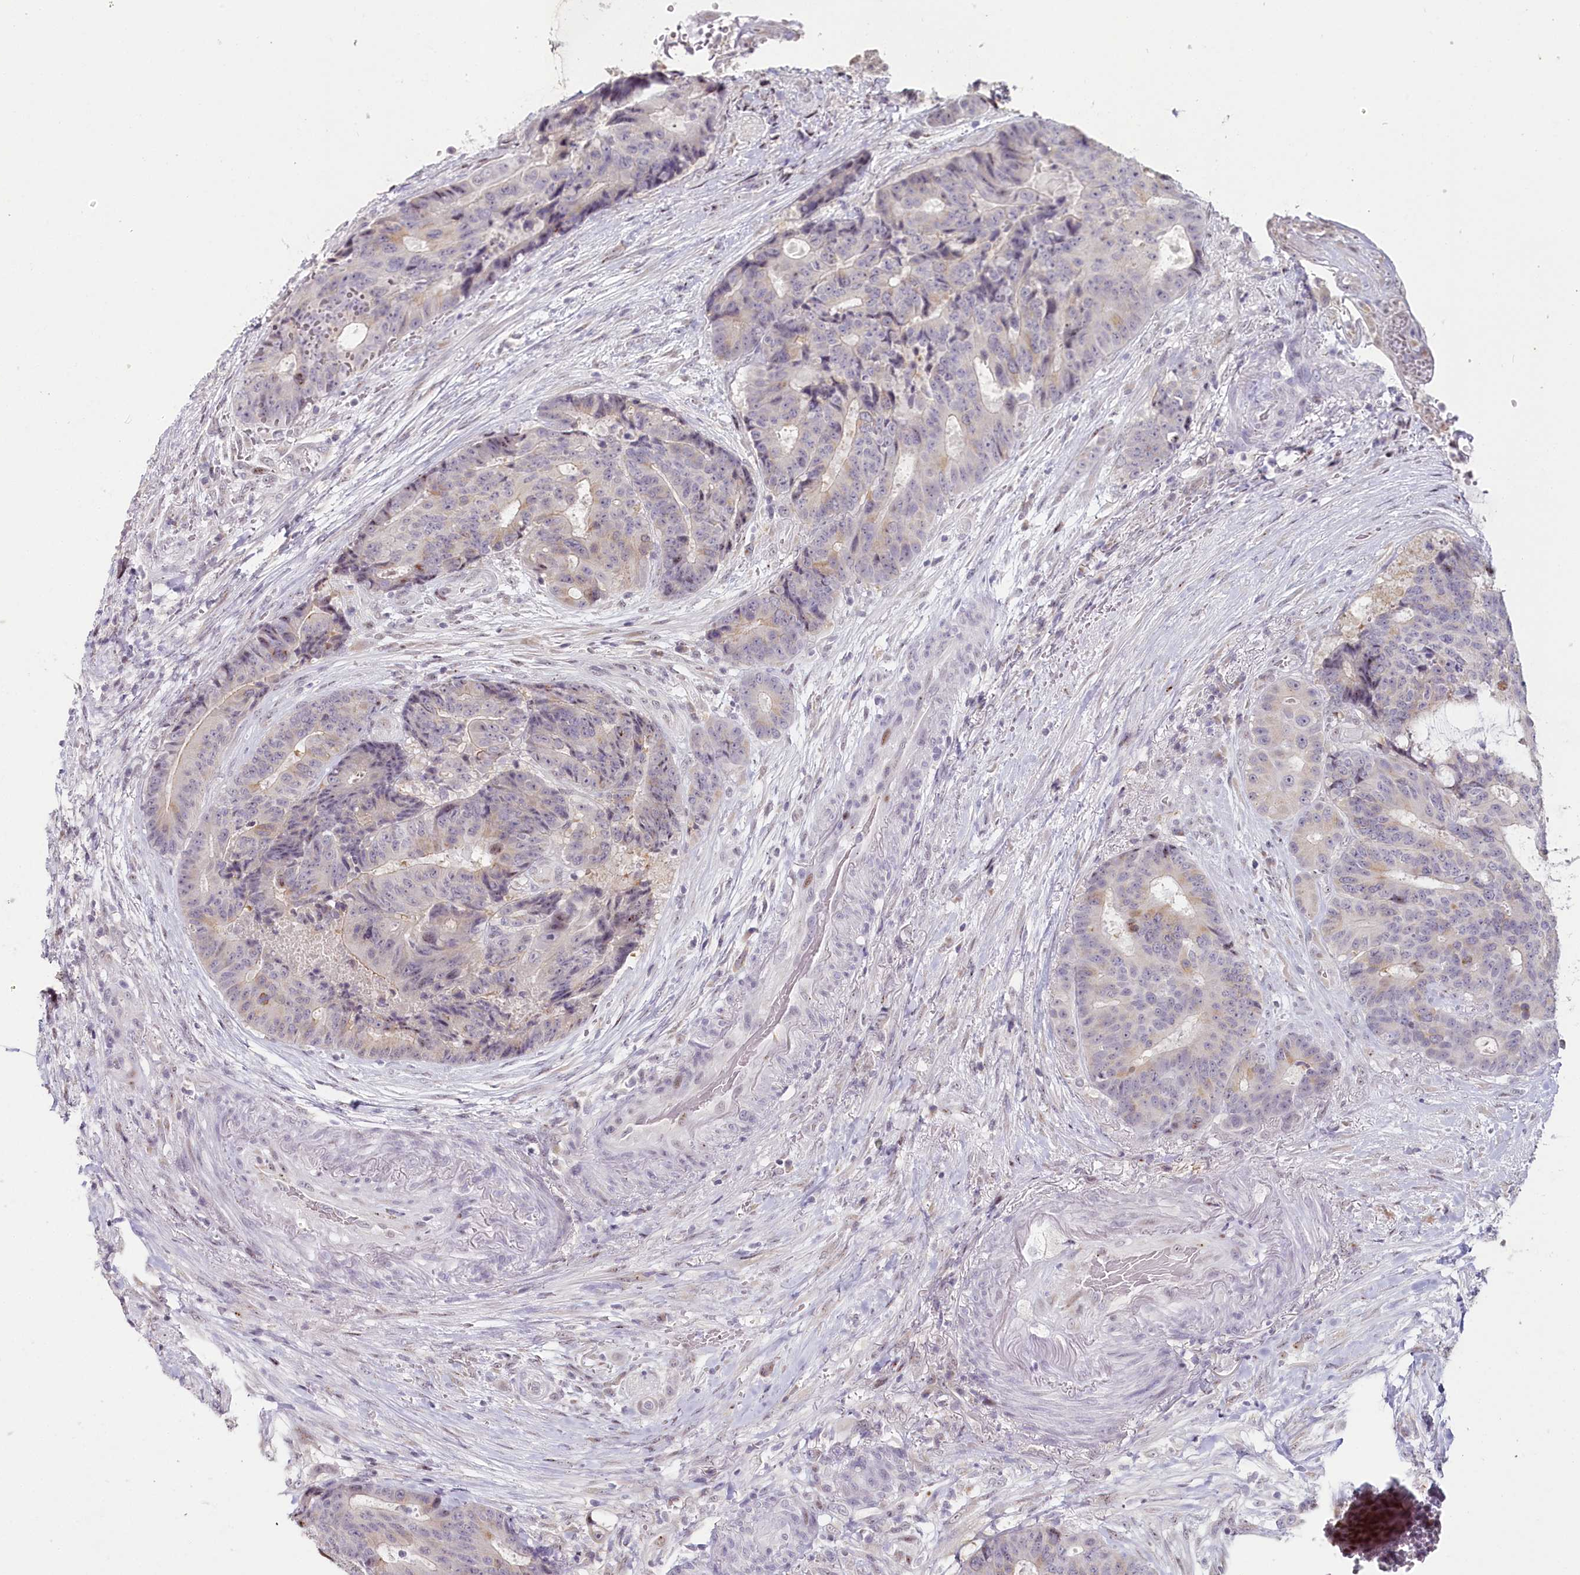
{"staining": {"intensity": "weak", "quantity": "<25%", "location": "cytoplasmic/membranous,nuclear"}, "tissue": "colorectal cancer", "cell_type": "Tumor cells", "image_type": "cancer", "snomed": [{"axis": "morphology", "description": "Adenocarcinoma, NOS"}, {"axis": "topography", "description": "Rectum"}], "caption": "The immunohistochemistry (IHC) micrograph has no significant staining in tumor cells of colorectal cancer (adenocarcinoma) tissue.", "gene": "HPD", "patient": {"sex": "male", "age": 69}}